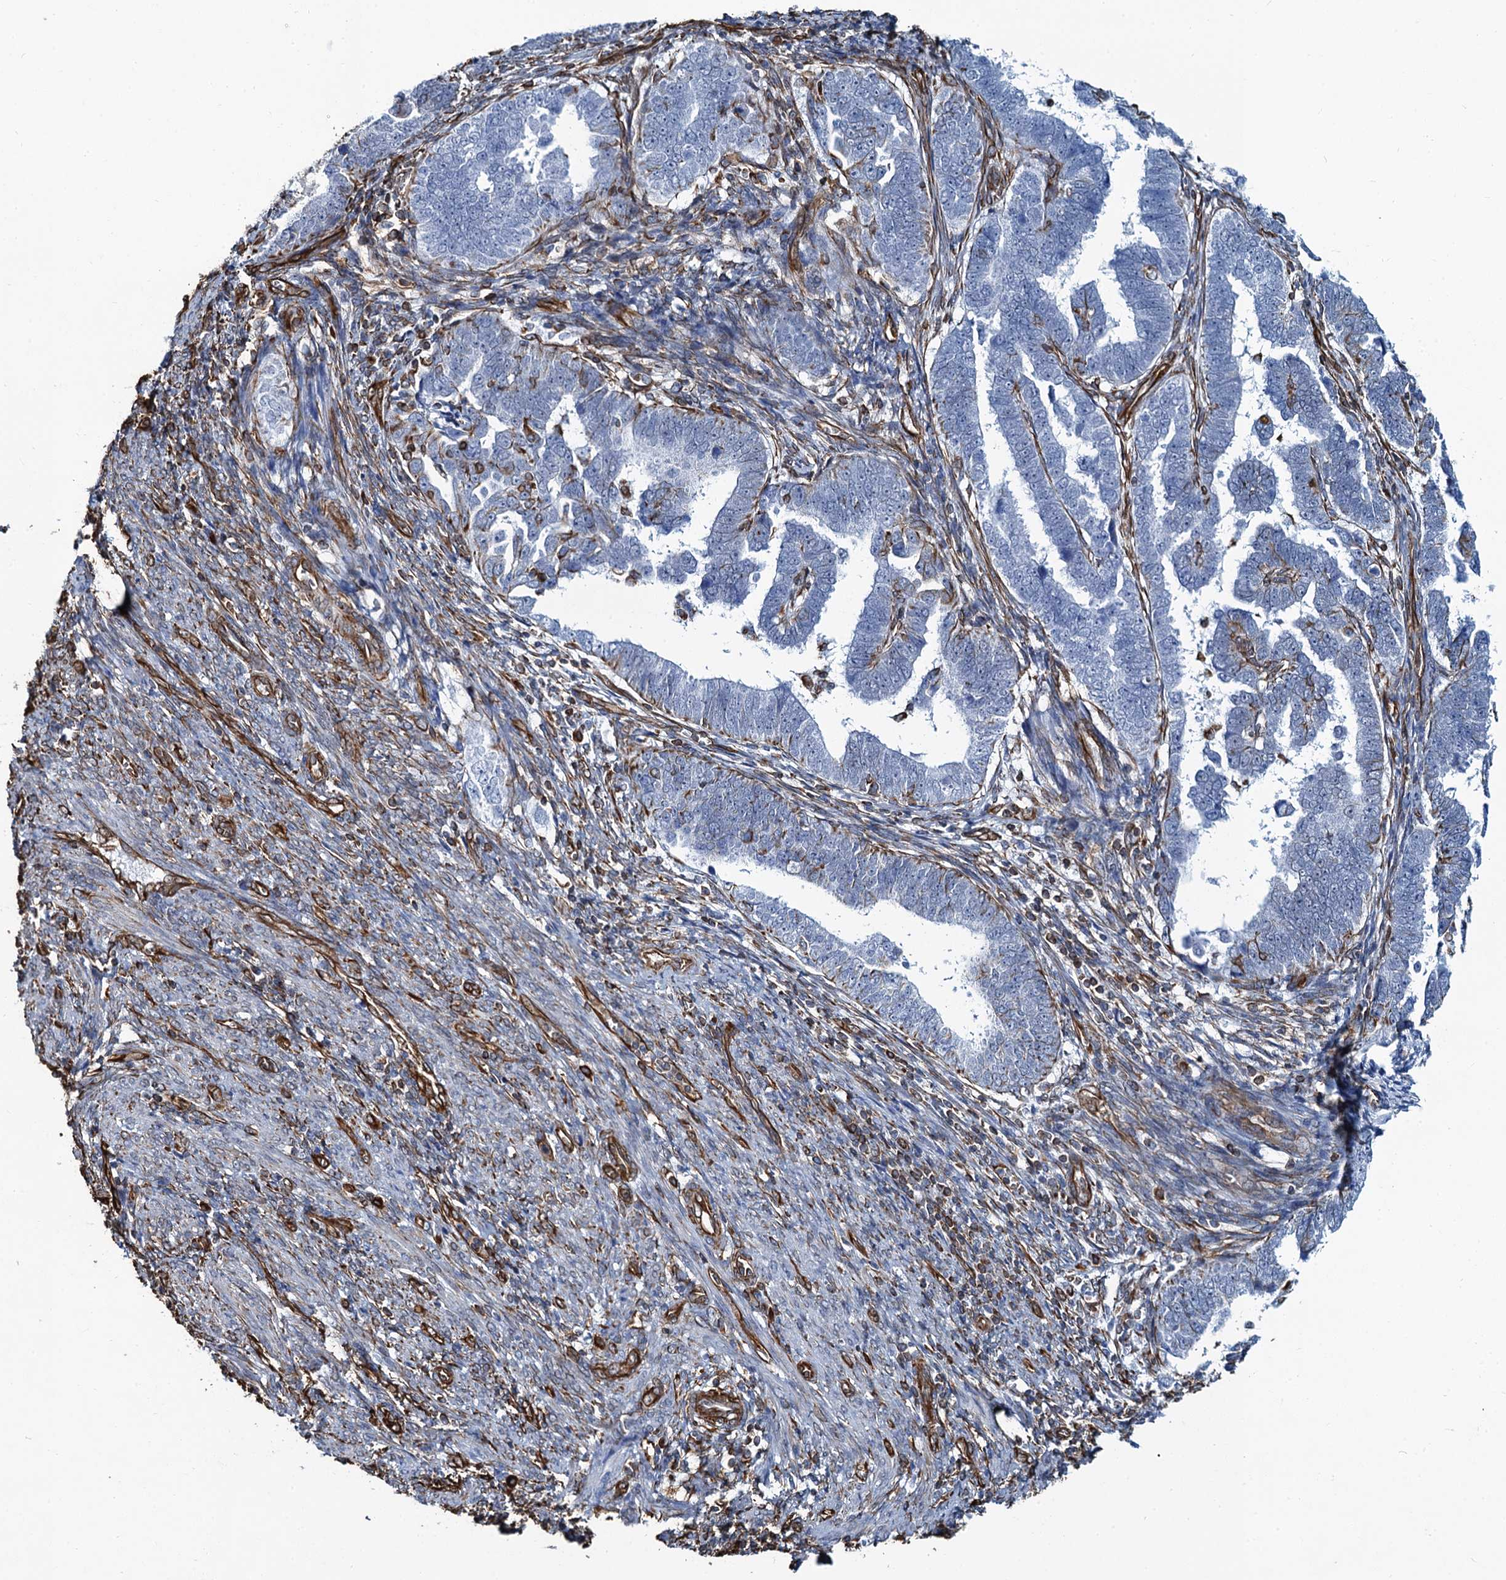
{"staining": {"intensity": "moderate", "quantity": "<25%", "location": "cytoplasmic/membranous"}, "tissue": "endometrial cancer", "cell_type": "Tumor cells", "image_type": "cancer", "snomed": [{"axis": "morphology", "description": "Adenocarcinoma, NOS"}, {"axis": "topography", "description": "Endometrium"}], "caption": "A histopathology image of human endometrial adenocarcinoma stained for a protein displays moderate cytoplasmic/membranous brown staining in tumor cells.", "gene": "PGM2", "patient": {"sex": "female", "age": 75}}